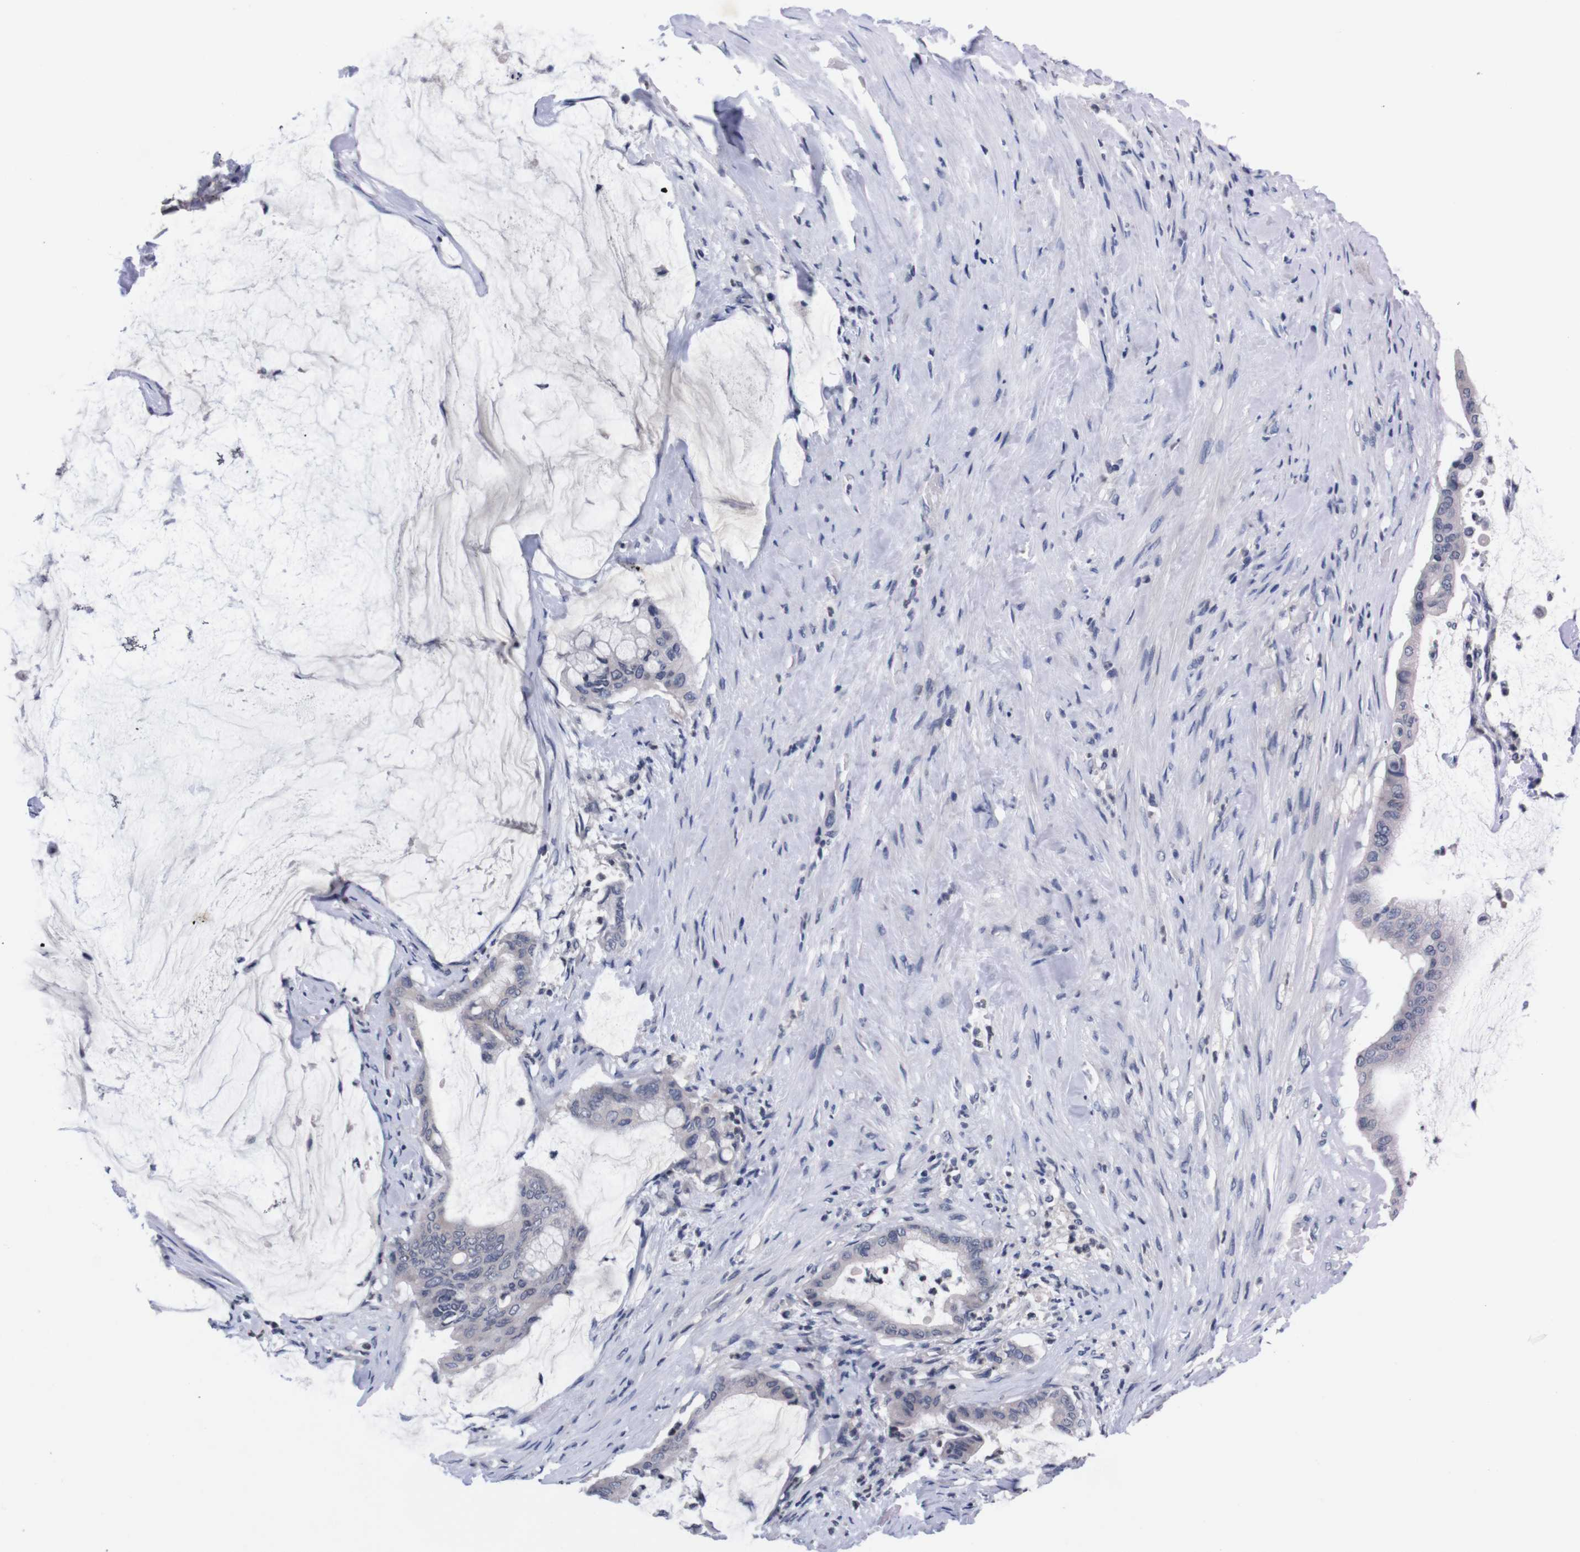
{"staining": {"intensity": "negative", "quantity": "none", "location": "none"}, "tissue": "pancreatic cancer", "cell_type": "Tumor cells", "image_type": "cancer", "snomed": [{"axis": "morphology", "description": "Adenocarcinoma, NOS"}, {"axis": "topography", "description": "Pancreas"}], "caption": "IHC image of human pancreatic cancer stained for a protein (brown), which reveals no positivity in tumor cells. (Stains: DAB (3,3'-diaminobenzidine) IHC with hematoxylin counter stain, Microscopy: brightfield microscopy at high magnification).", "gene": "TNFRSF21", "patient": {"sex": "male", "age": 41}}